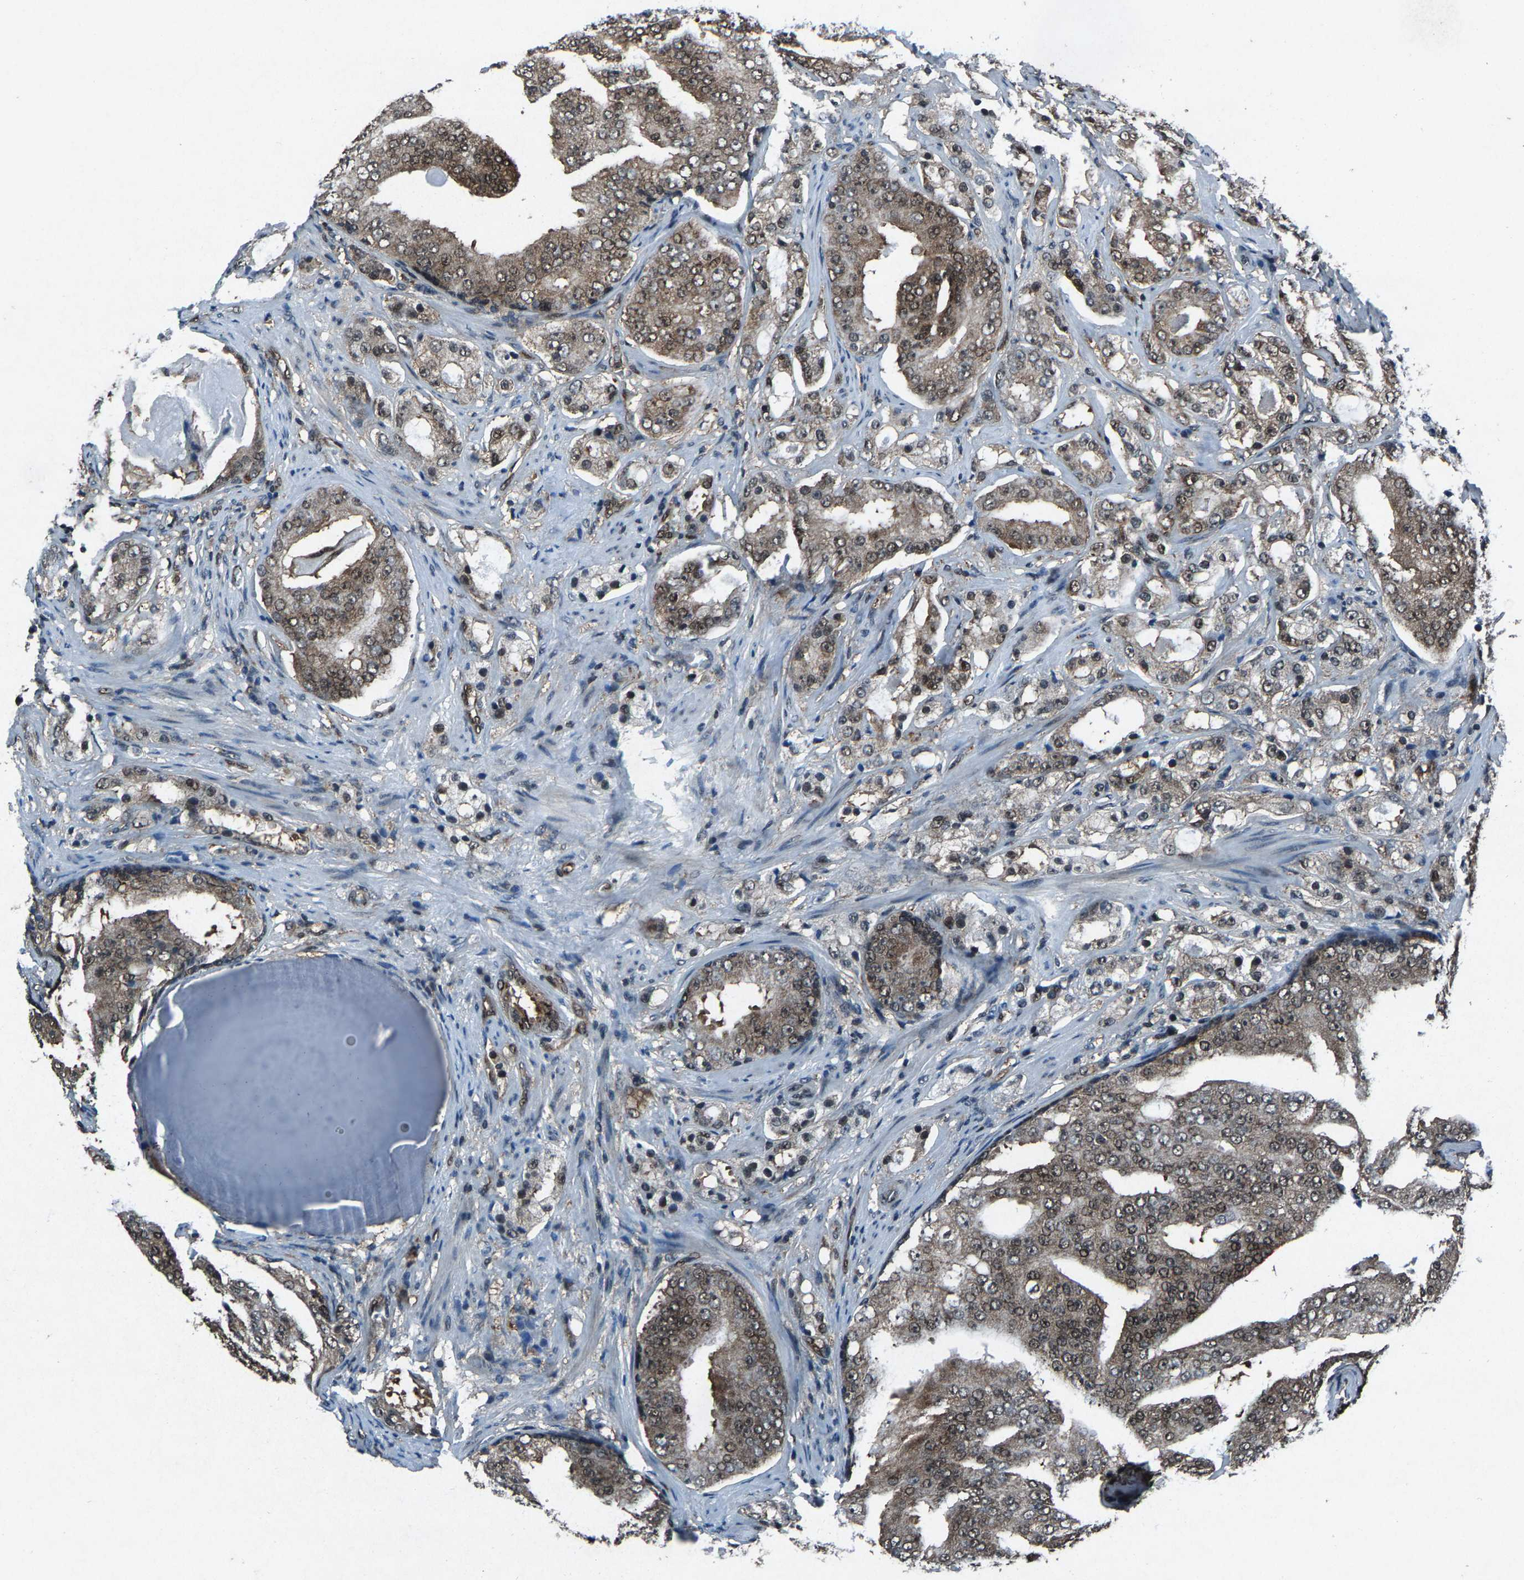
{"staining": {"intensity": "moderate", "quantity": ">75%", "location": "cytoplasmic/membranous,nuclear"}, "tissue": "prostate cancer", "cell_type": "Tumor cells", "image_type": "cancer", "snomed": [{"axis": "morphology", "description": "Adenocarcinoma, High grade"}, {"axis": "topography", "description": "Prostate"}], "caption": "Protein expression by immunohistochemistry (IHC) displays moderate cytoplasmic/membranous and nuclear staining in approximately >75% of tumor cells in prostate adenocarcinoma (high-grade). The staining was performed using DAB (3,3'-diaminobenzidine) to visualize the protein expression in brown, while the nuclei were stained in blue with hematoxylin (Magnification: 20x).", "gene": "ATXN3", "patient": {"sex": "male", "age": 68}}